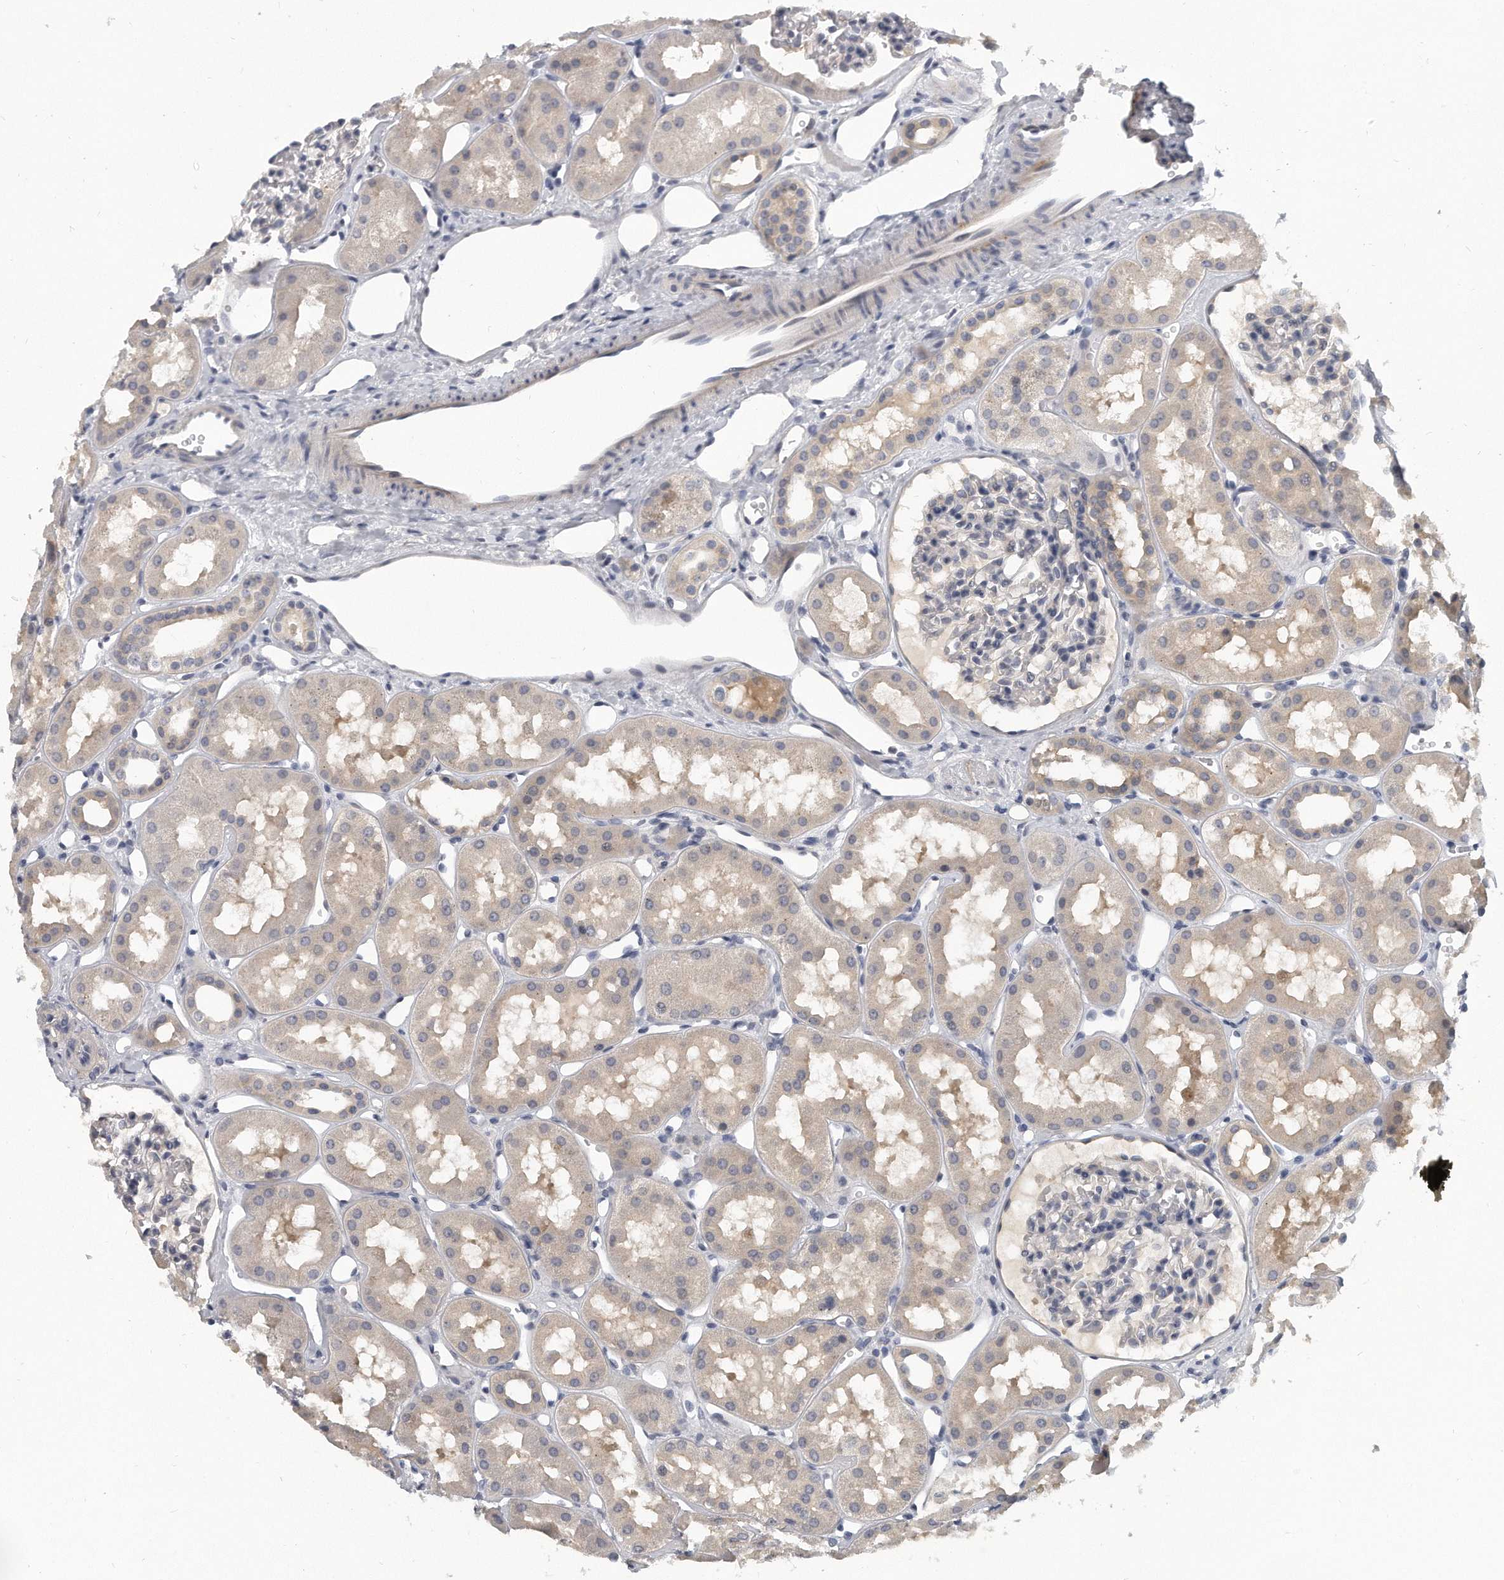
{"staining": {"intensity": "weak", "quantity": "<25%", "location": "cytoplasmic/membranous"}, "tissue": "kidney", "cell_type": "Cells in glomeruli", "image_type": "normal", "snomed": [{"axis": "morphology", "description": "Normal tissue, NOS"}, {"axis": "topography", "description": "Kidney"}], "caption": "Protein analysis of benign kidney shows no significant expression in cells in glomeruli. (Brightfield microscopy of DAB immunohistochemistry (IHC) at high magnification).", "gene": "KLHL7", "patient": {"sex": "male", "age": 16}}